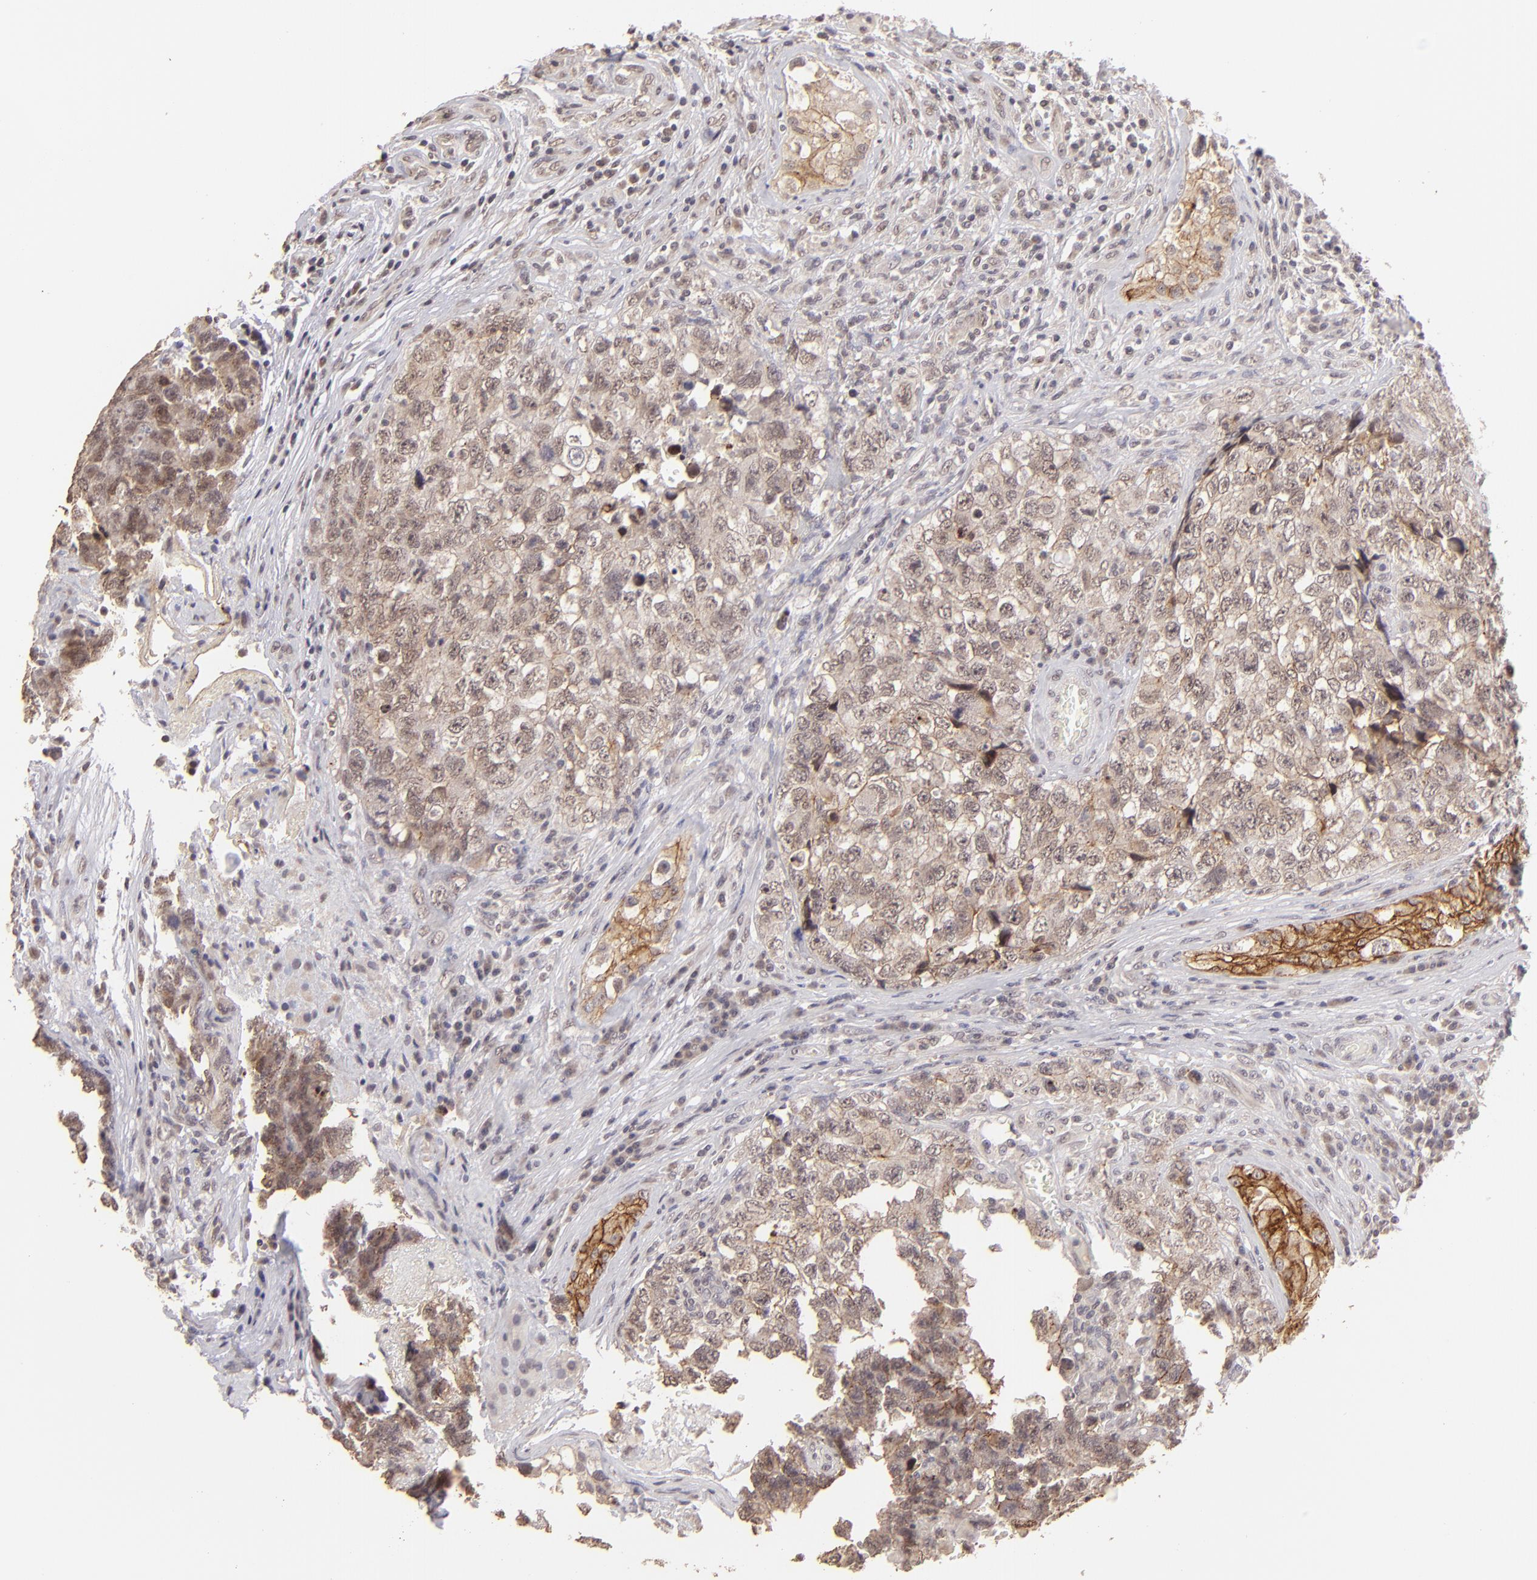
{"staining": {"intensity": "weak", "quantity": ">75%", "location": "cytoplasmic/membranous,nuclear"}, "tissue": "testis cancer", "cell_type": "Tumor cells", "image_type": "cancer", "snomed": [{"axis": "morphology", "description": "Carcinoma, Embryonal, NOS"}, {"axis": "topography", "description": "Testis"}], "caption": "Immunohistochemistry (DAB (3,3'-diaminobenzidine)) staining of human testis embryonal carcinoma displays weak cytoplasmic/membranous and nuclear protein staining in about >75% of tumor cells.", "gene": "CLDN1", "patient": {"sex": "male", "age": 31}}